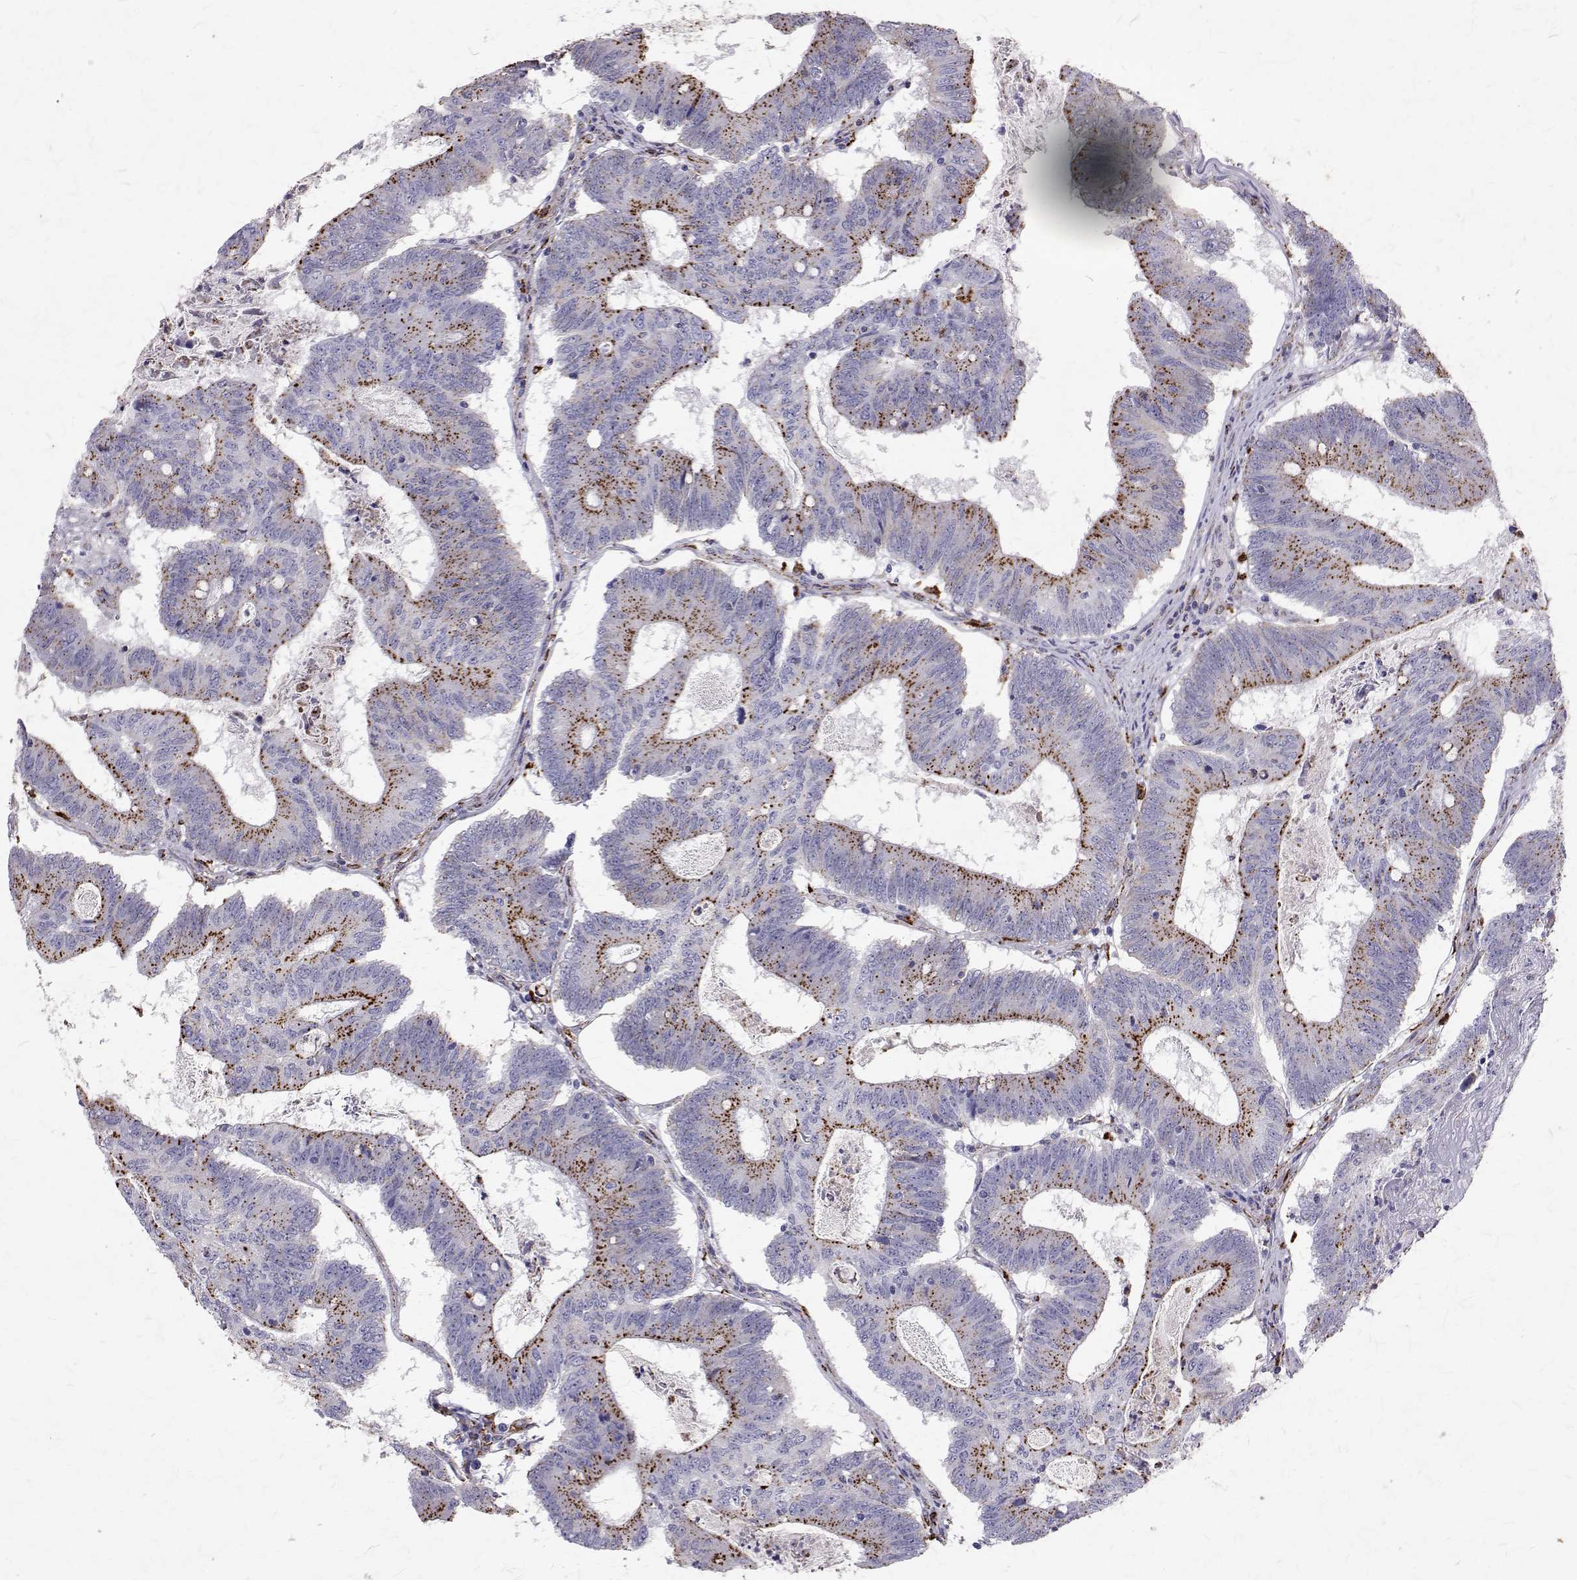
{"staining": {"intensity": "negative", "quantity": "none", "location": "none"}, "tissue": "colorectal cancer", "cell_type": "Tumor cells", "image_type": "cancer", "snomed": [{"axis": "morphology", "description": "Adenocarcinoma, NOS"}, {"axis": "topography", "description": "Colon"}], "caption": "This is an immunohistochemistry (IHC) photomicrograph of colorectal cancer (adenocarcinoma). There is no positivity in tumor cells.", "gene": "TPP1", "patient": {"sex": "female", "age": 70}}